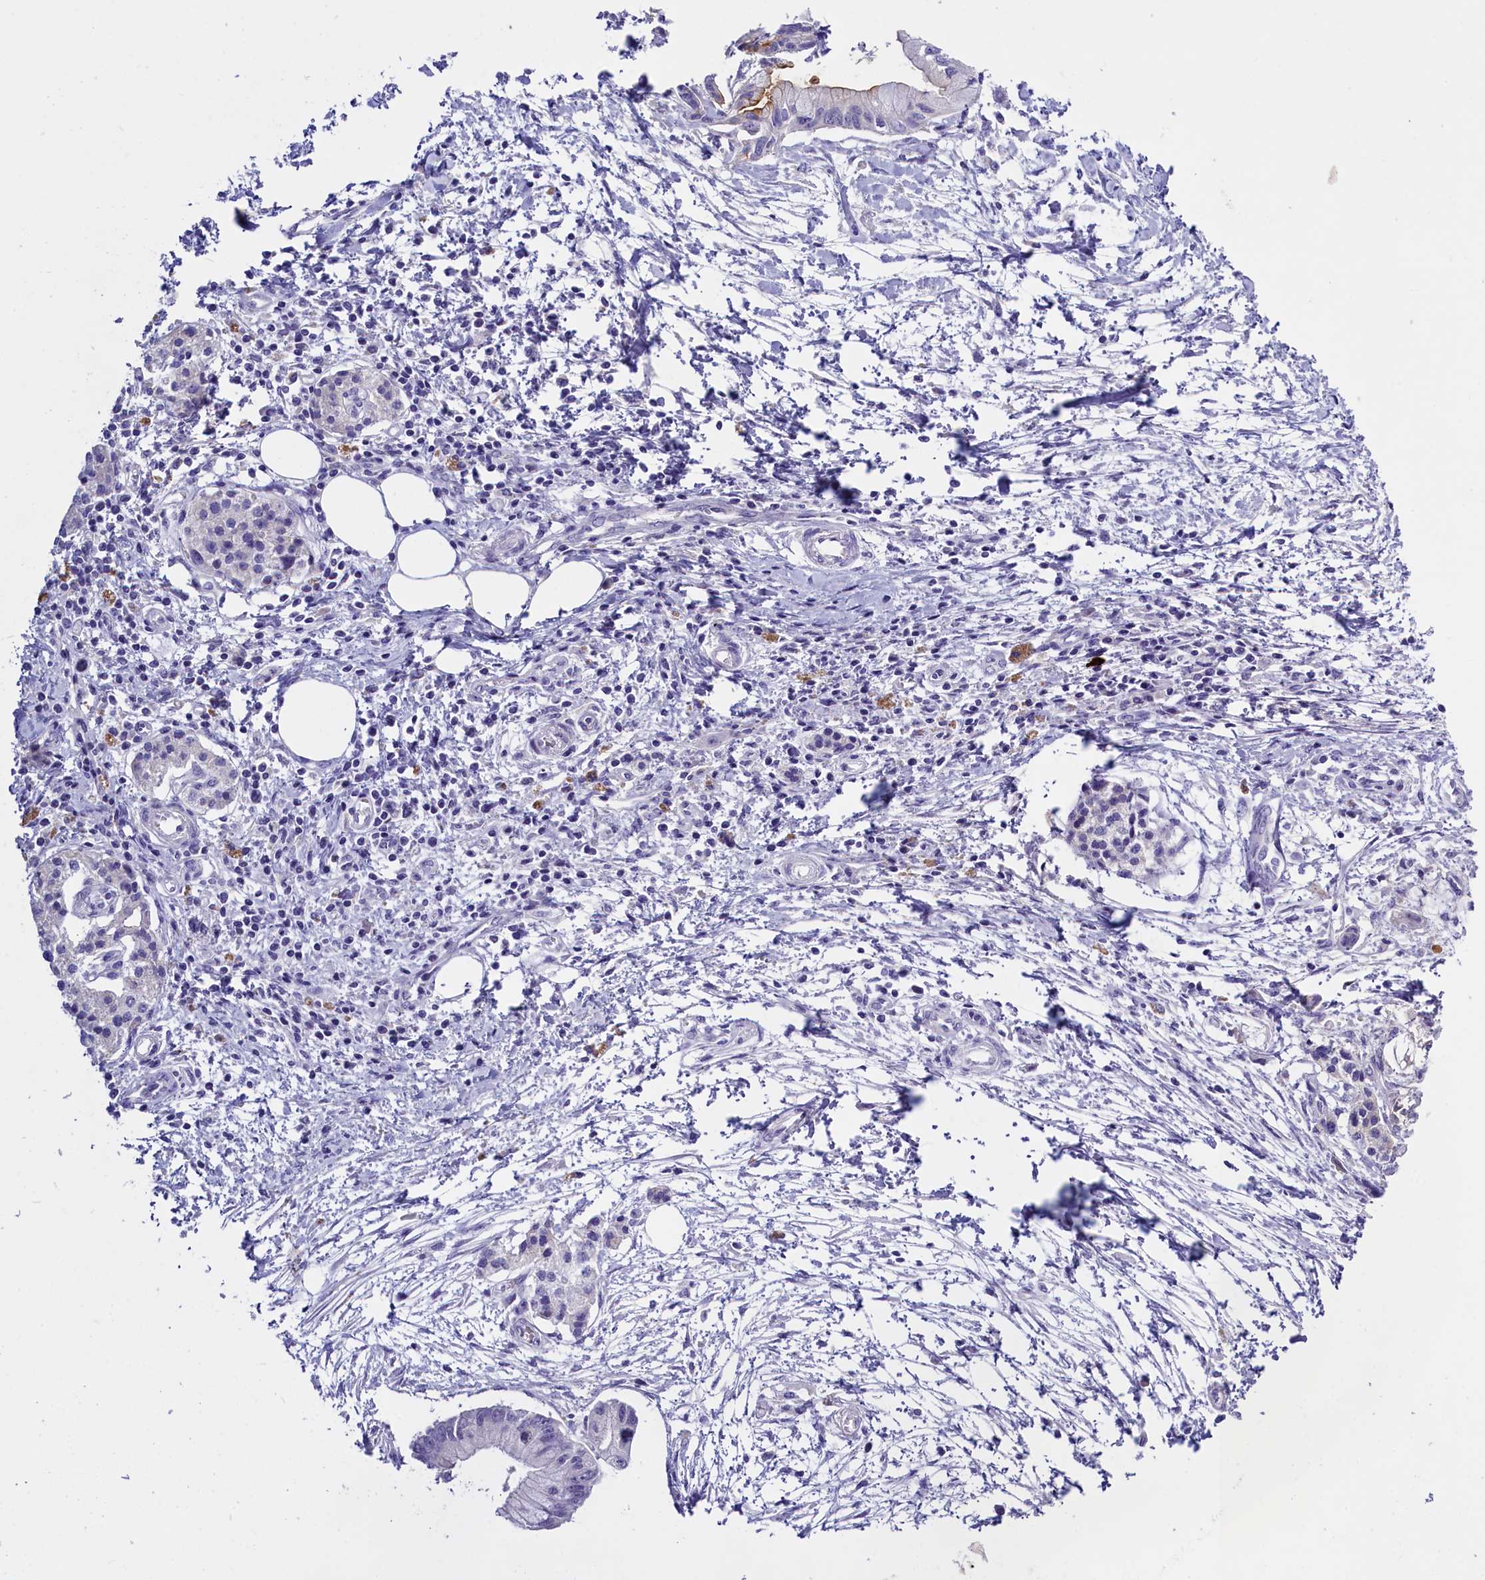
{"staining": {"intensity": "negative", "quantity": "none", "location": "none"}, "tissue": "pancreatic cancer", "cell_type": "Tumor cells", "image_type": "cancer", "snomed": [{"axis": "morphology", "description": "Adenocarcinoma, NOS"}, {"axis": "topography", "description": "Pancreas"}], "caption": "The photomicrograph demonstrates no significant expression in tumor cells of pancreatic cancer.", "gene": "RTTN", "patient": {"sex": "male", "age": 48}}